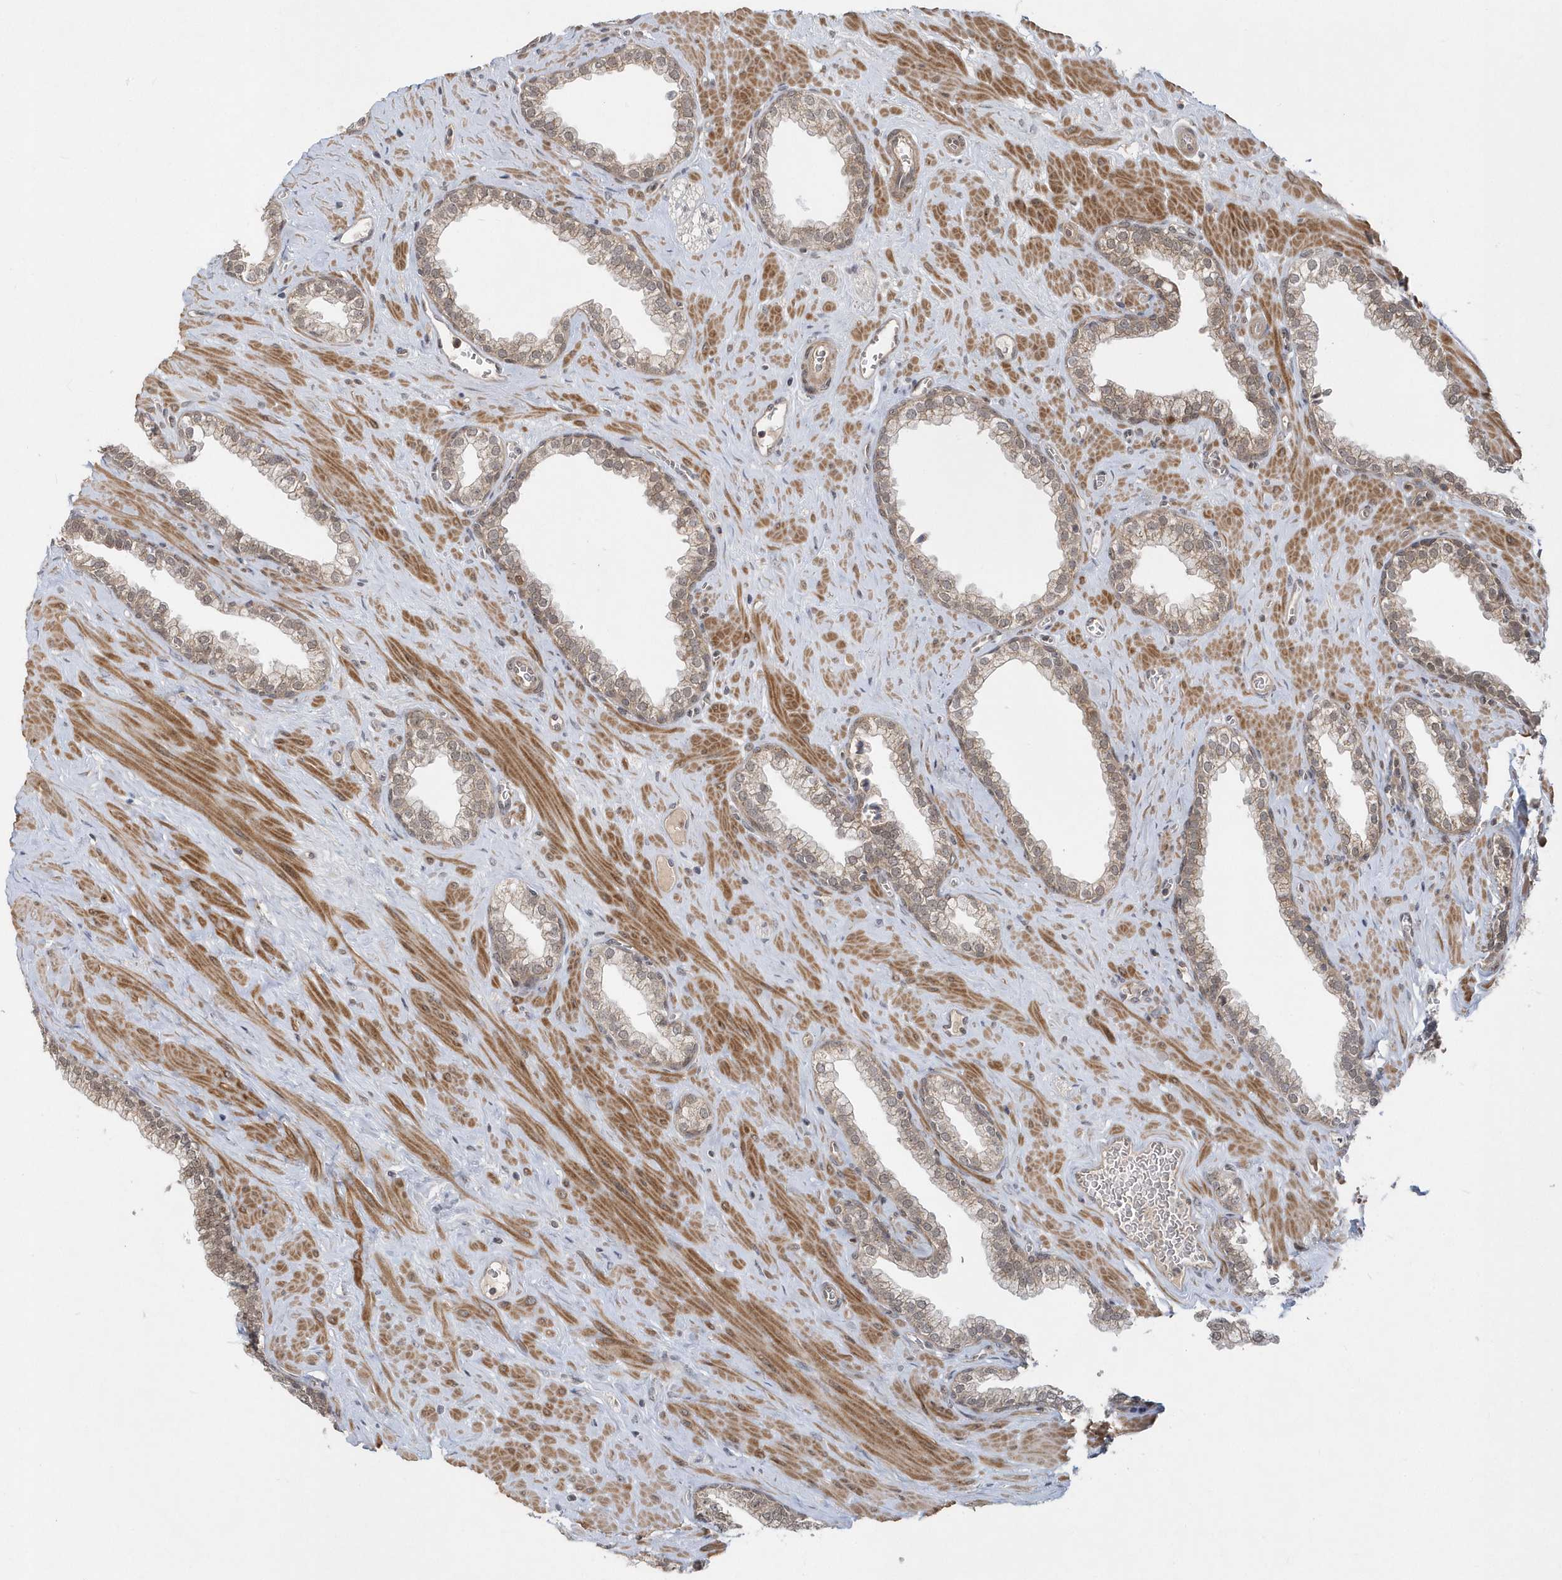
{"staining": {"intensity": "weak", "quantity": "<25%", "location": "cytoplasmic/membranous"}, "tissue": "prostate", "cell_type": "Glandular cells", "image_type": "normal", "snomed": [{"axis": "morphology", "description": "Normal tissue, NOS"}, {"axis": "morphology", "description": "Urothelial carcinoma, Low grade"}, {"axis": "topography", "description": "Urinary bladder"}, {"axis": "topography", "description": "Prostate"}], "caption": "The image exhibits no staining of glandular cells in normal prostate.", "gene": "MXI1", "patient": {"sex": "male", "age": 60}}